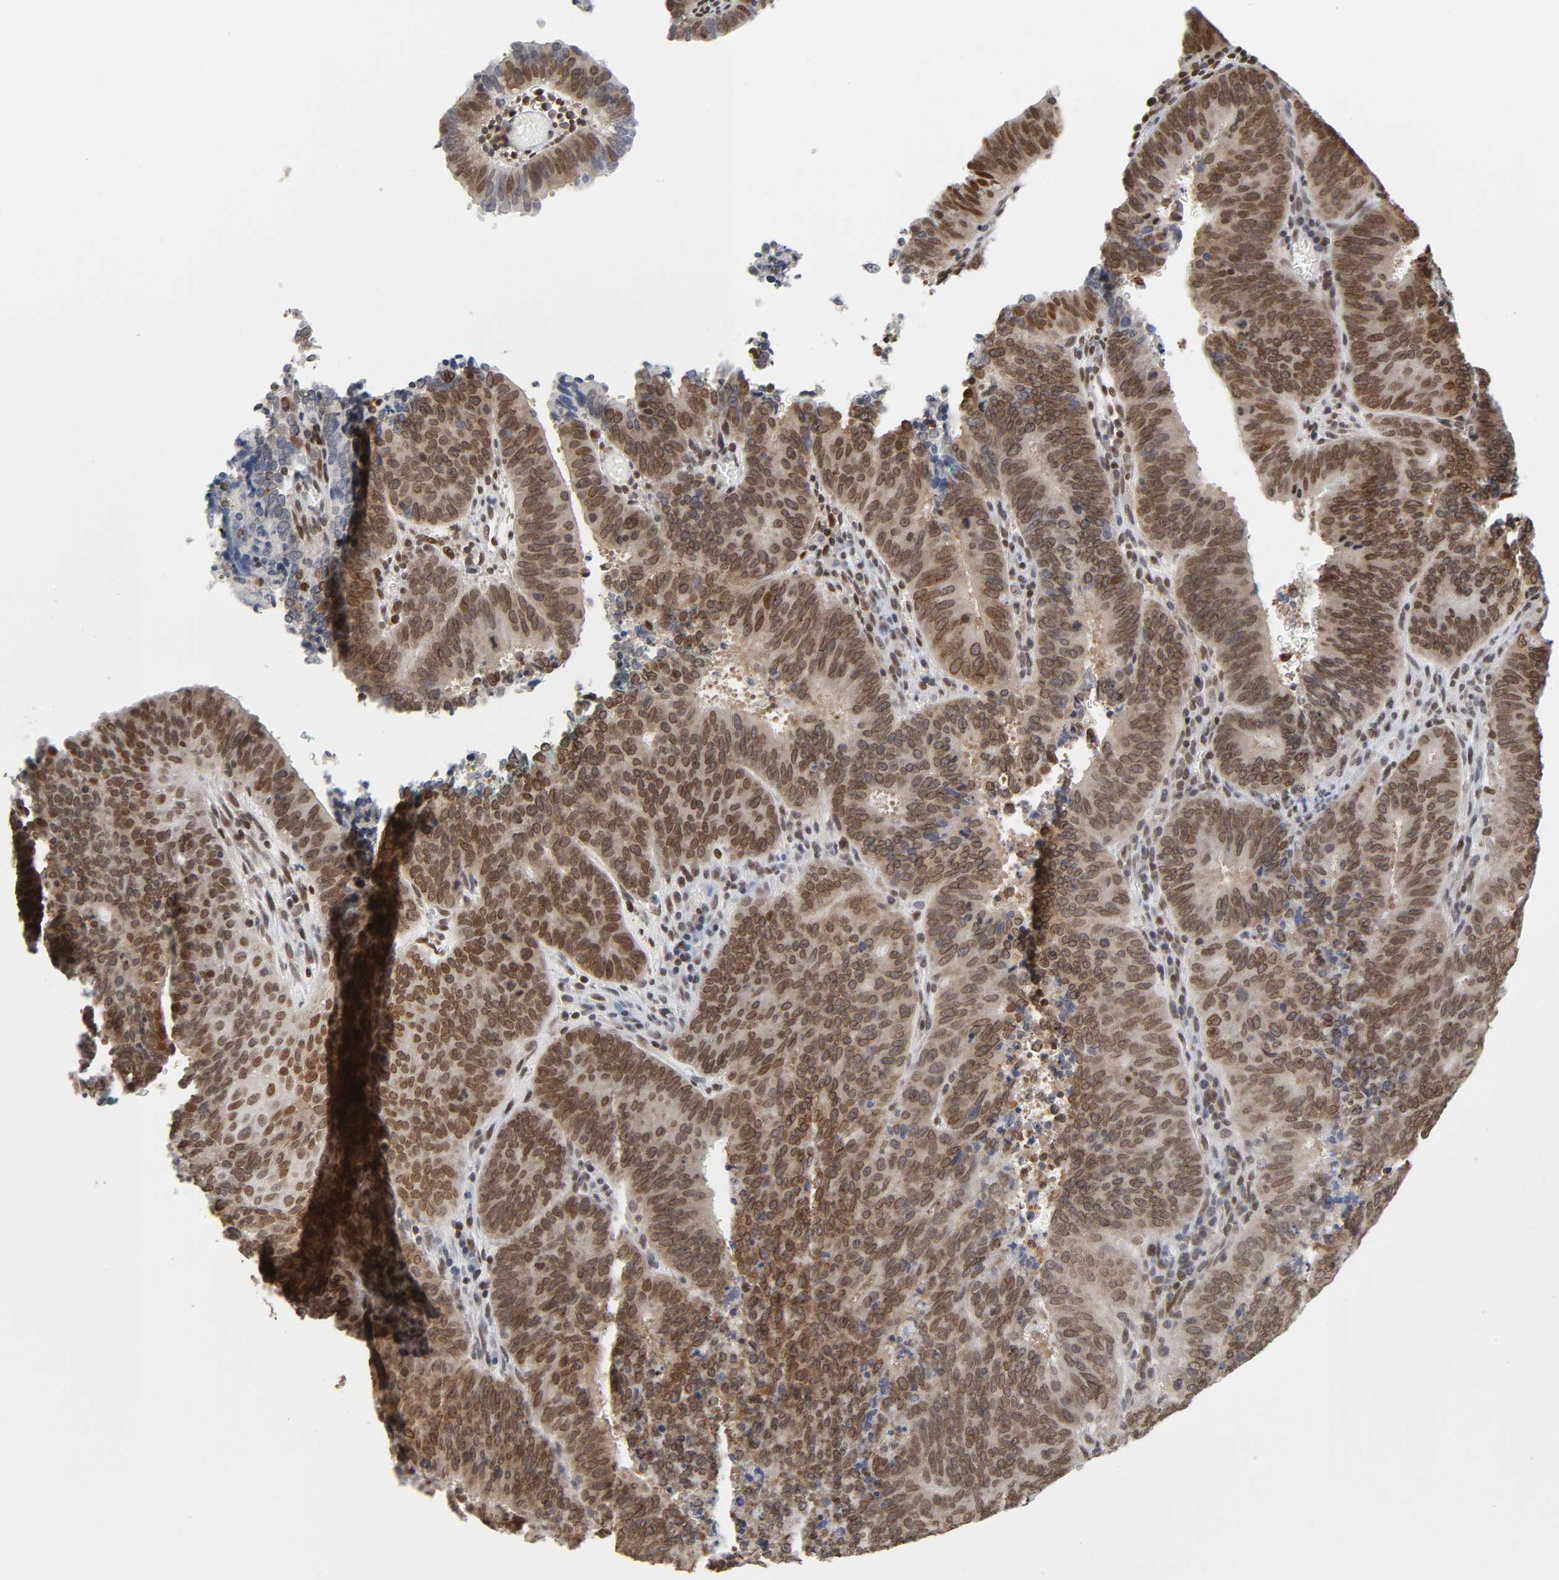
{"staining": {"intensity": "strong", "quantity": ">75%", "location": "nuclear"}, "tissue": "cervical cancer", "cell_type": "Tumor cells", "image_type": "cancer", "snomed": [{"axis": "morphology", "description": "Adenocarcinoma, NOS"}, {"axis": "topography", "description": "Cervix"}], "caption": "This is an image of immunohistochemistry (IHC) staining of cervical cancer (adenocarcinoma), which shows strong positivity in the nuclear of tumor cells.", "gene": "SUMO1", "patient": {"sex": "female", "age": 44}}